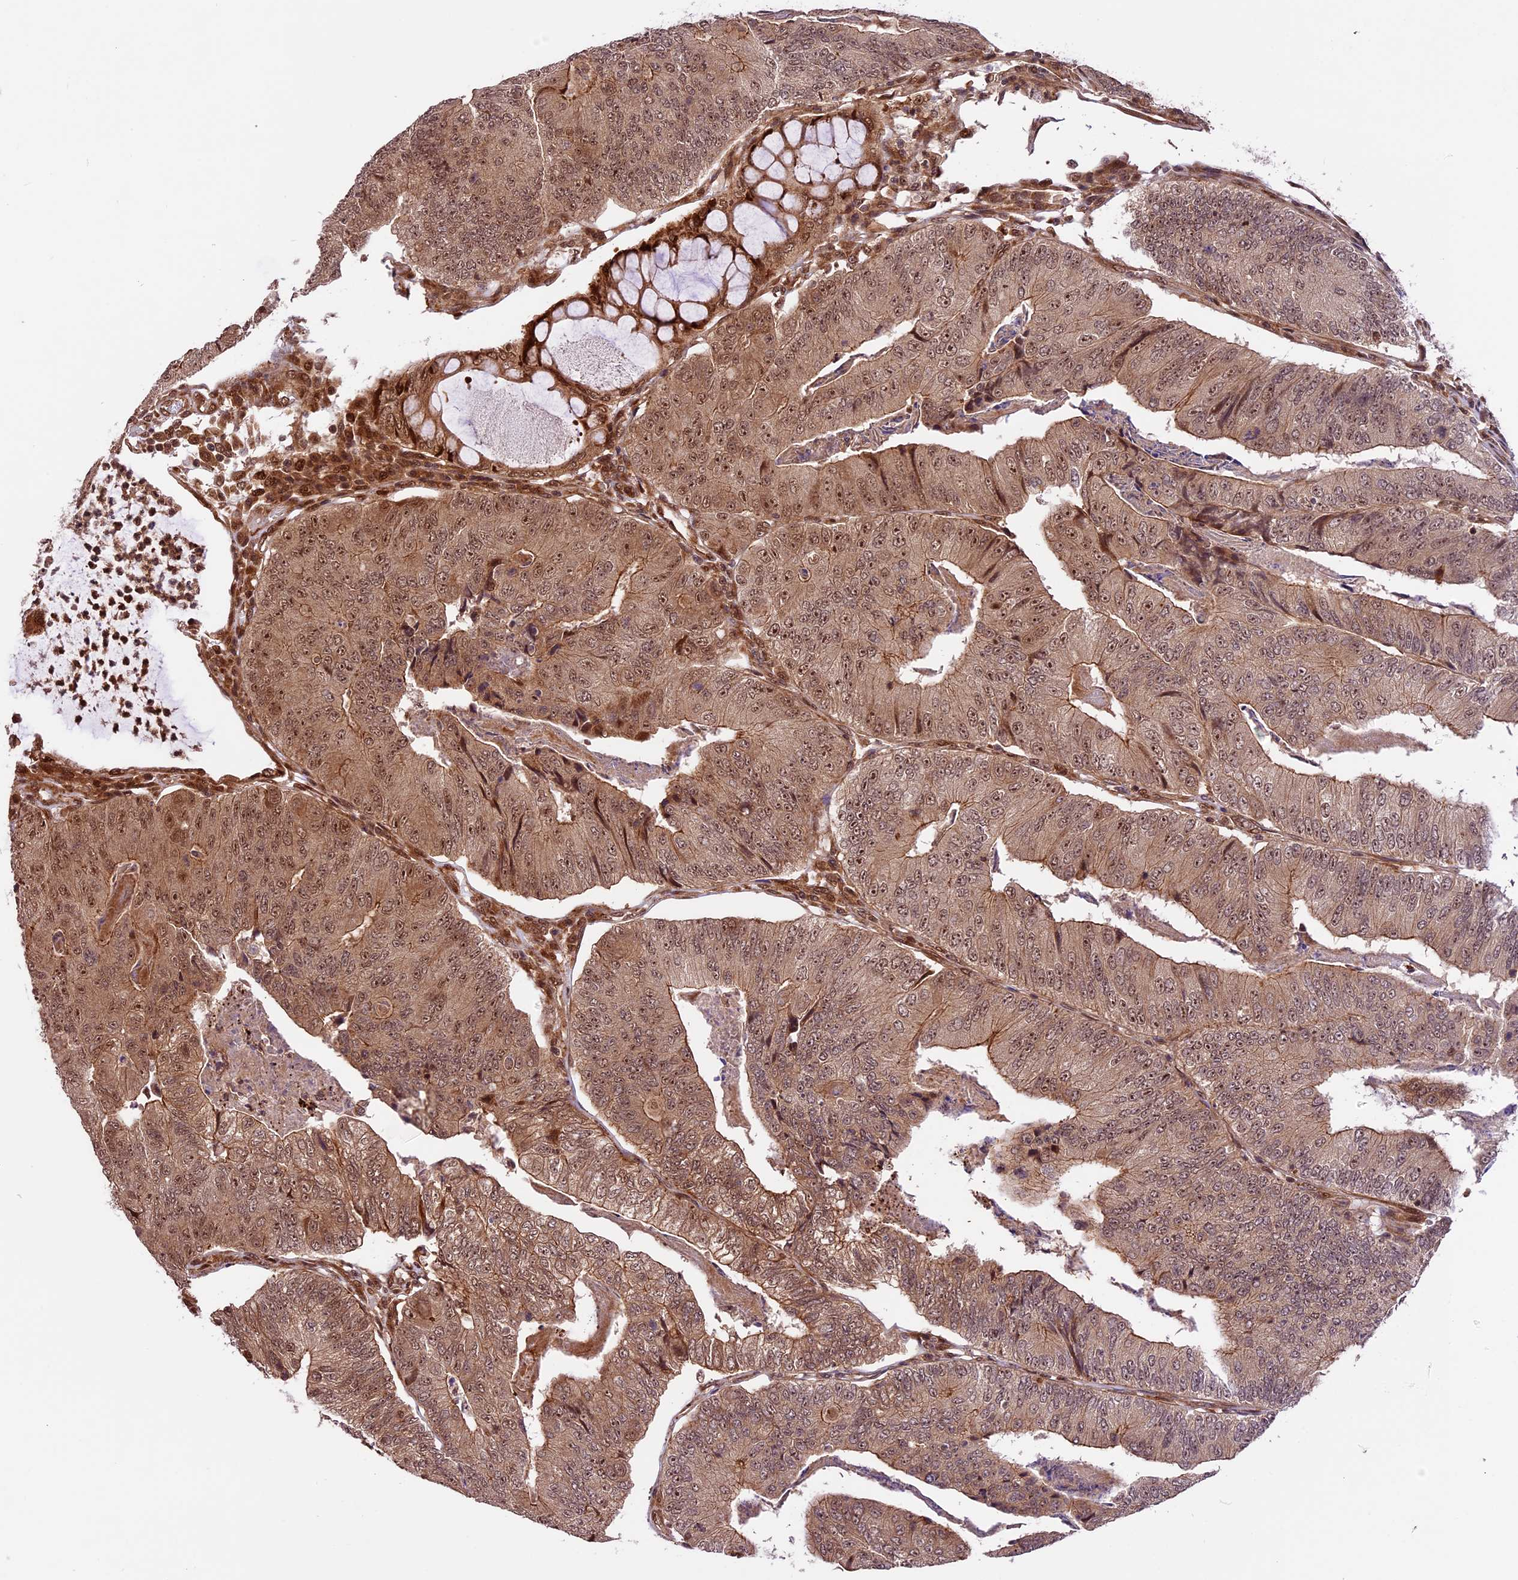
{"staining": {"intensity": "moderate", "quantity": "25%-75%", "location": "cytoplasmic/membranous,nuclear"}, "tissue": "colorectal cancer", "cell_type": "Tumor cells", "image_type": "cancer", "snomed": [{"axis": "morphology", "description": "Adenocarcinoma, NOS"}, {"axis": "topography", "description": "Colon"}], "caption": "Immunohistochemistry (DAB) staining of human adenocarcinoma (colorectal) shows moderate cytoplasmic/membranous and nuclear protein positivity in approximately 25%-75% of tumor cells.", "gene": "DHX38", "patient": {"sex": "female", "age": 67}}